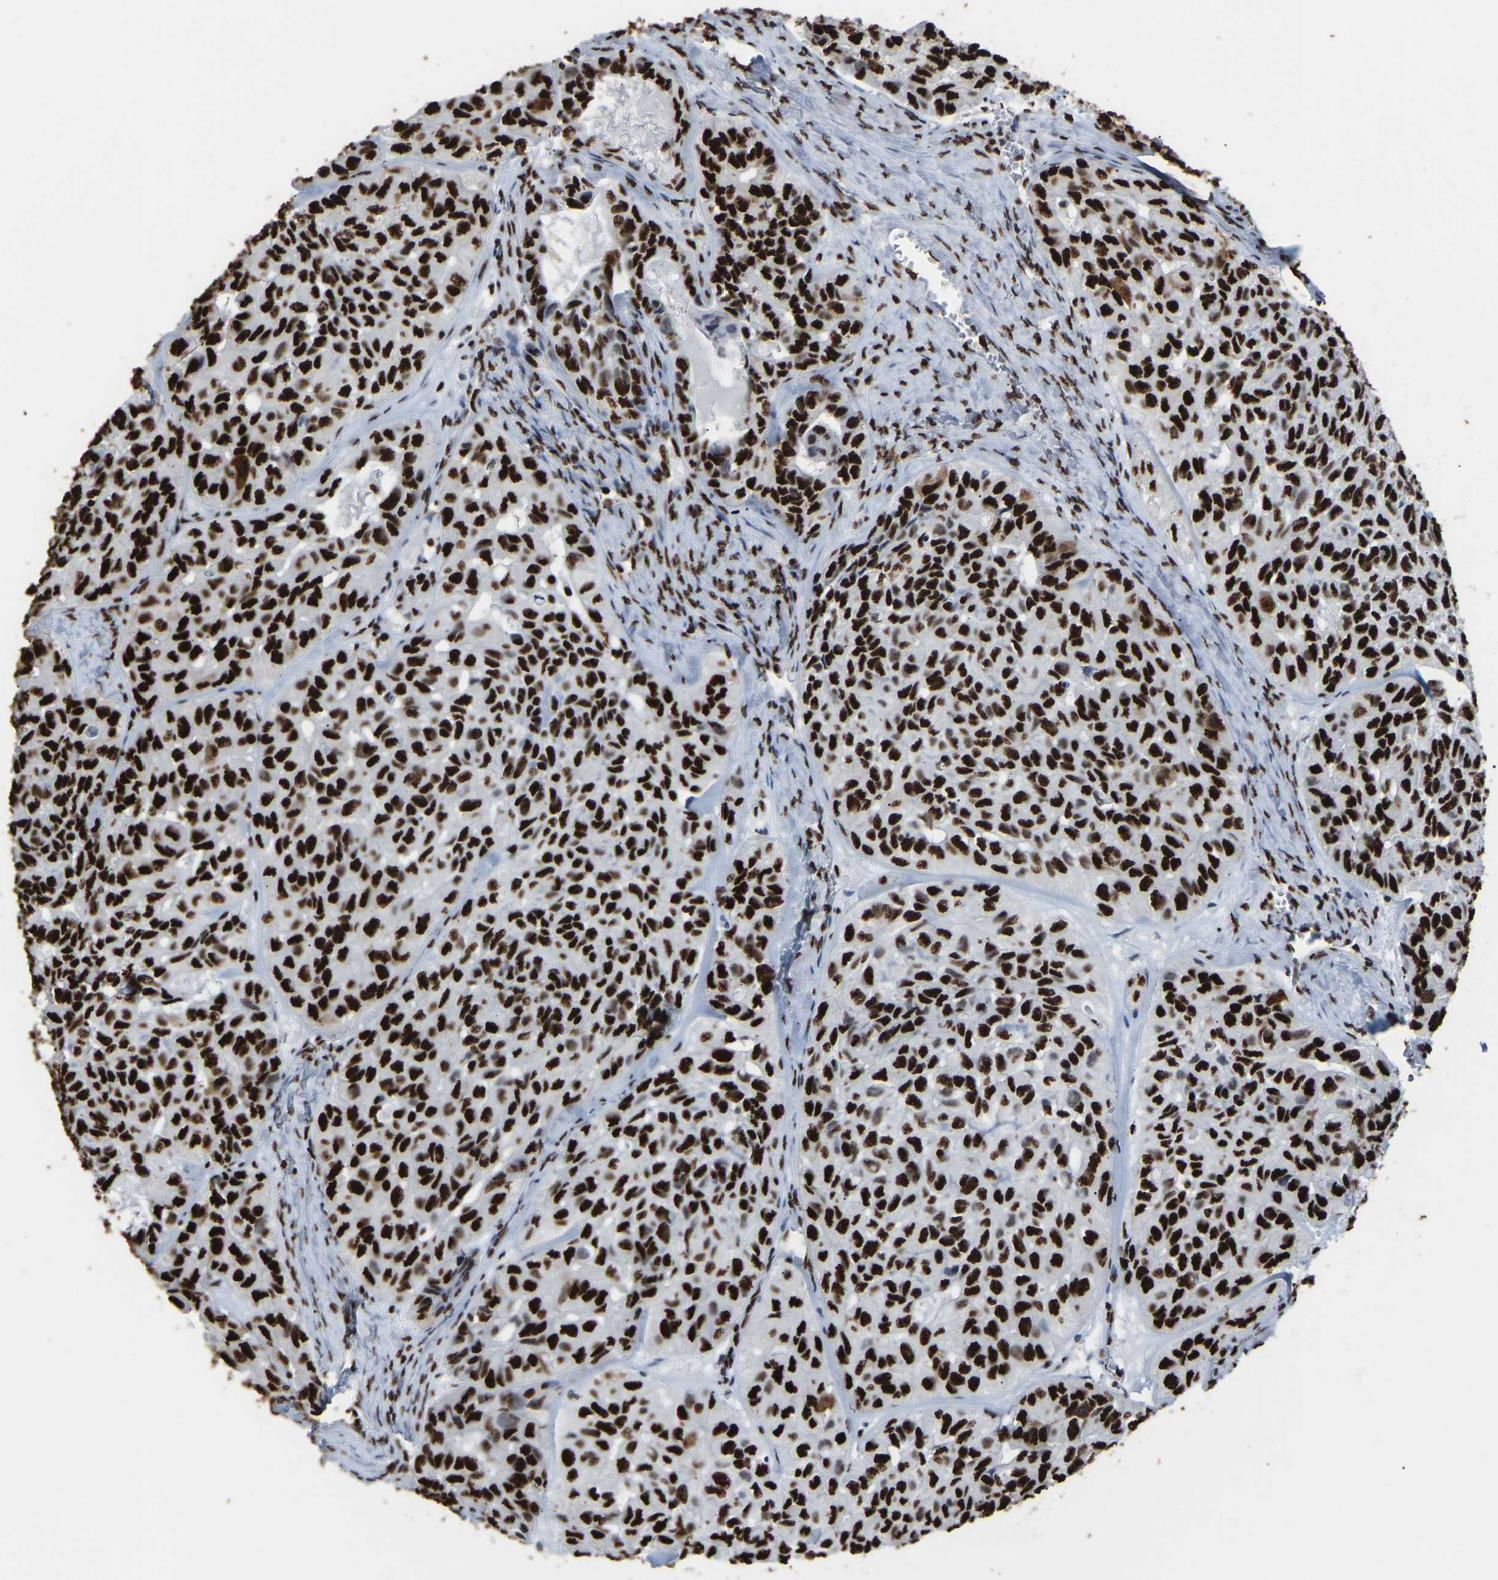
{"staining": {"intensity": "strong", "quantity": ">75%", "location": "nuclear"}, "tissue": "head and neck cancer", "cell_type": "Tumor cells", "image_type": "cancer", "snomed": [{"axis": "morphology", "description": "Adenocarcinoma, NOS"}, {"axis": "topography", "description": "Salivary gland, NOS"}, {"axis": "topography", "description": "Head-Neck"}], "caption": "Head and neck cancer was stained to show a protein in brown. There is high levels of strong nuclear positivity in approximately >75% of tumor cells.", "gene": "RBL2", "patient": {"sex": "female", "age": 76}}